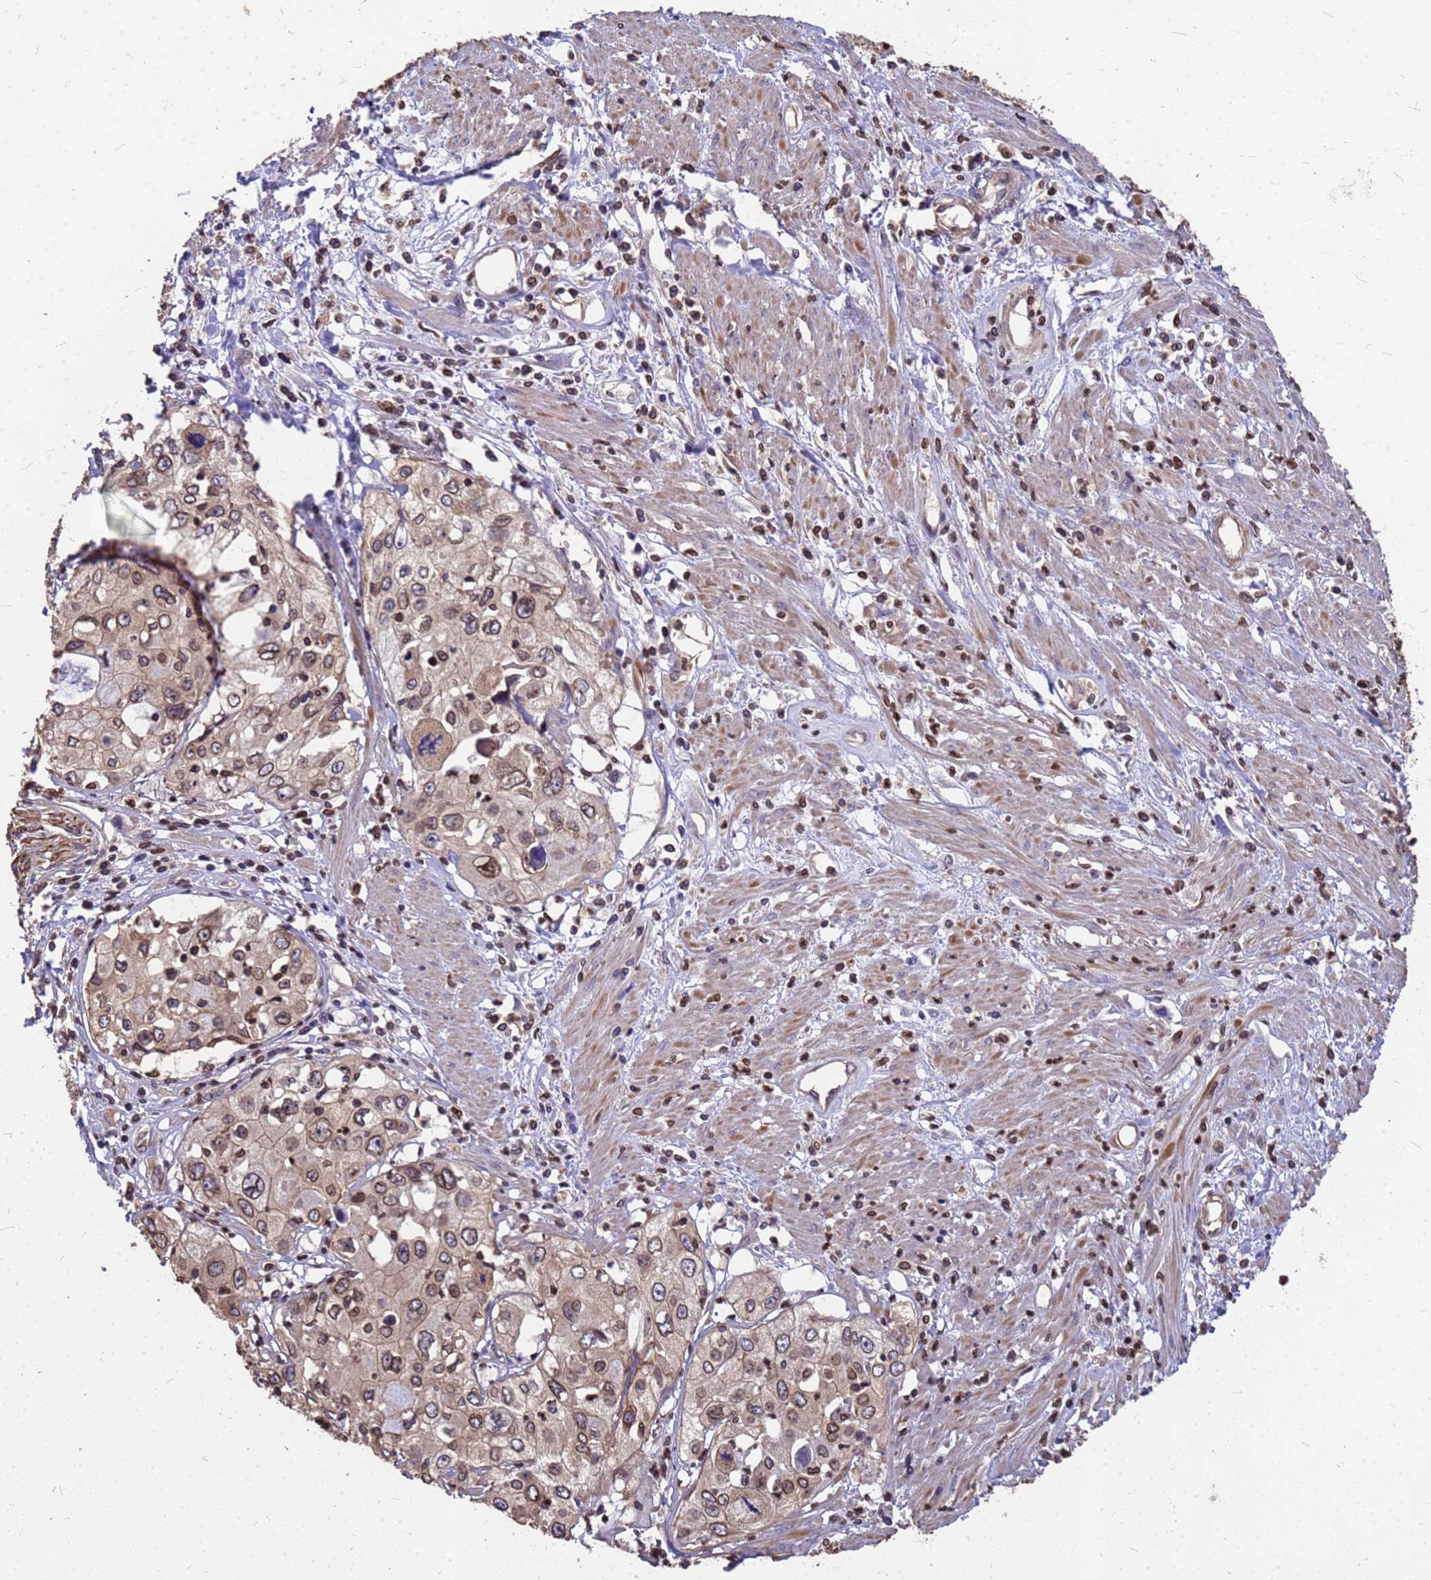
{"staining": {"intensity": "weak", "quantity": "25%-75%", "location": "cytoplasmic/membranous,nuclear"}, "tissue": "cervical cancer", "cell_type": "Tumor cells", "image_type": "cancer", "snomed": [{"axis": "morphology", "description": "Squamous cell carcinoma, NOS"}, {"axis": "topography", "description": "Cervix"}], "caption": "A brown stain highlights weak cytoplasmic/membranous and nuclear staining of a protein in cervical cancer tumor cells.", "gene": "C1orf35", "patient": {"sex": "female", "age": 31}}